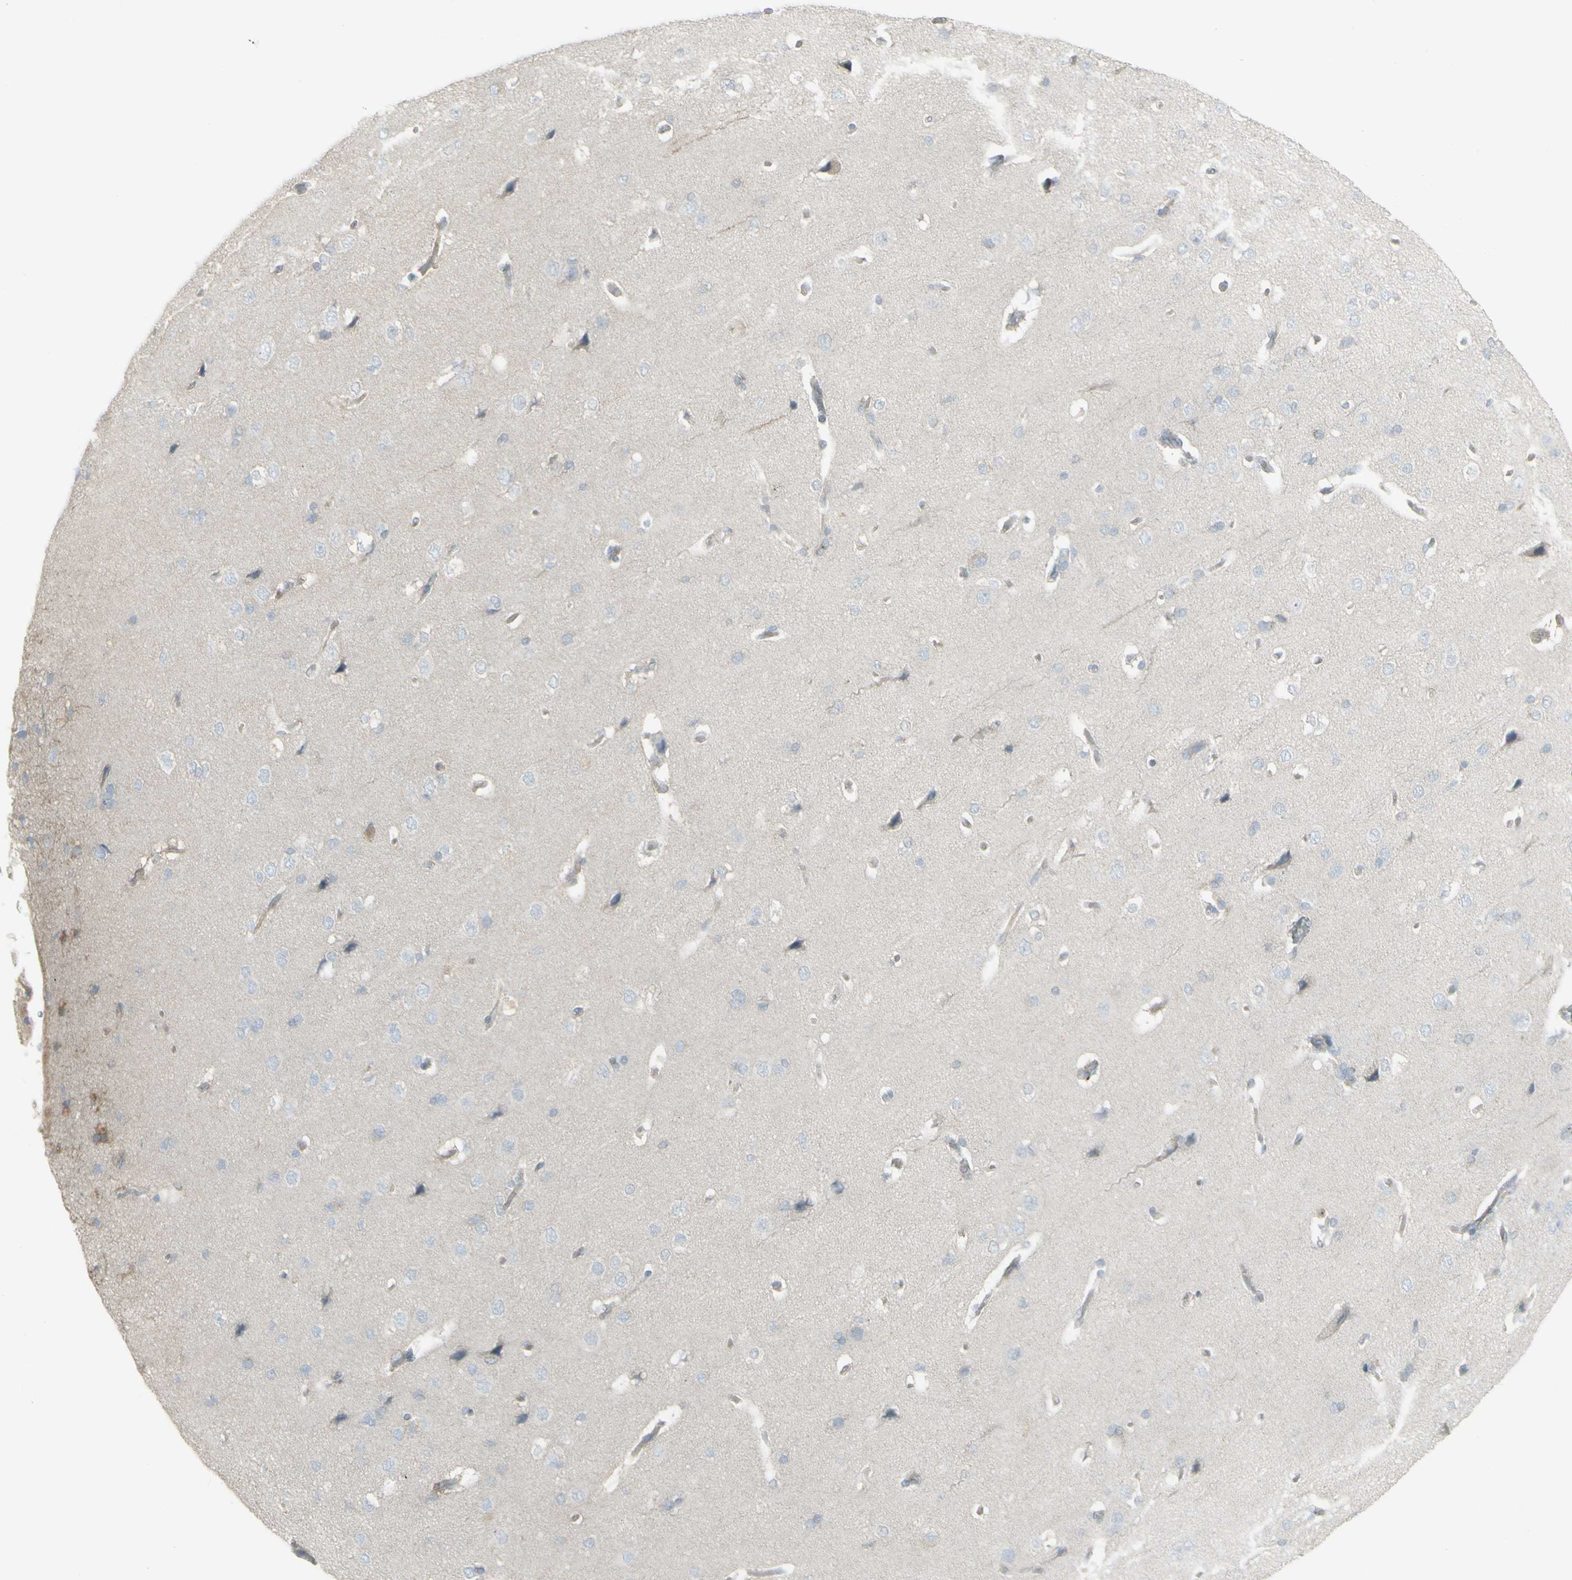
{"staining": {"intensity": "weak", "quantity": "25%-75%", "location": "cytoplasmic/membranous"}, "tissue": "cerebral cortex", "cell_type": "Endothelial cells", "image_type": "normal", "snomed": [{"axis": "morphology", "description": "Normal tissue, NOS"}, {"axis": "topography", "description": "Cerebral cortex"}], "caption": "A brown stain labels weak cytoplasmic/membranous expression of a protein in endothelial cells of normal human cerebral cortex. The staining is performed using DAB brown chromogen to label protein expression. The nuclei are counter-stained blue using hematoxylin.", "gene": "GALNT6", "patient": {"sex": "male", "age": 62}}